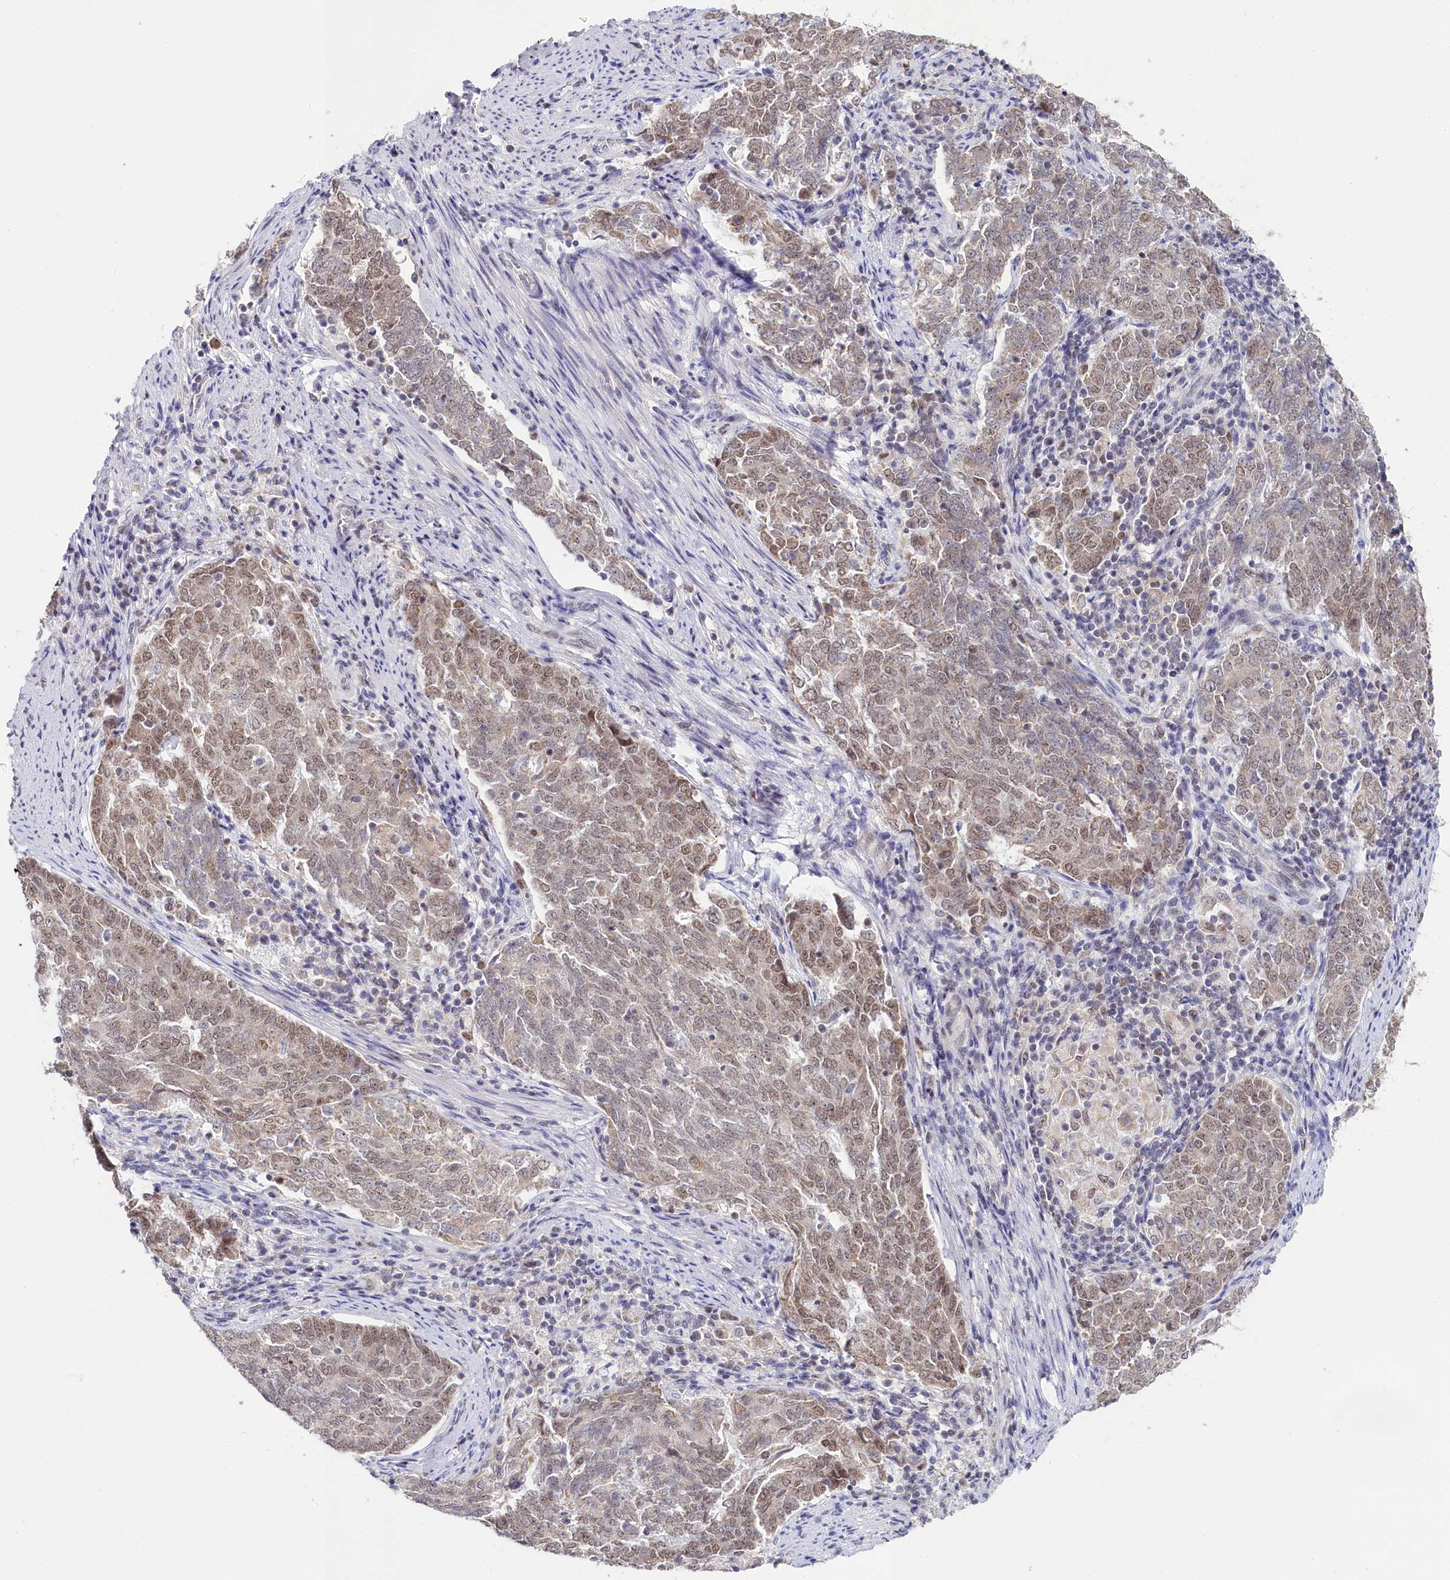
{"staining": {"intensity": "weak", "quantity": ">75%", "location": "nuclear"}, "tissue": "endometrial cancer", "cell_type": "Tumor cells", "image_type": "cancer", "snomed": [{"axis": "morphology", "description": "Adenocarcinoma, NOS"}, {"axis": "topography", "description": "Endometrium"}], "caption": "IHC (DAB) staining of endometrial cancer reveals weak nuclear protein expression in about >75% of tumor cells. Using DAB (brown) and hematoxylin (blue) stains, captured at high magnification using brightfield microscopy.", "gene": "PPHLN1", "patient": {"sex": "female", "age": 80}}